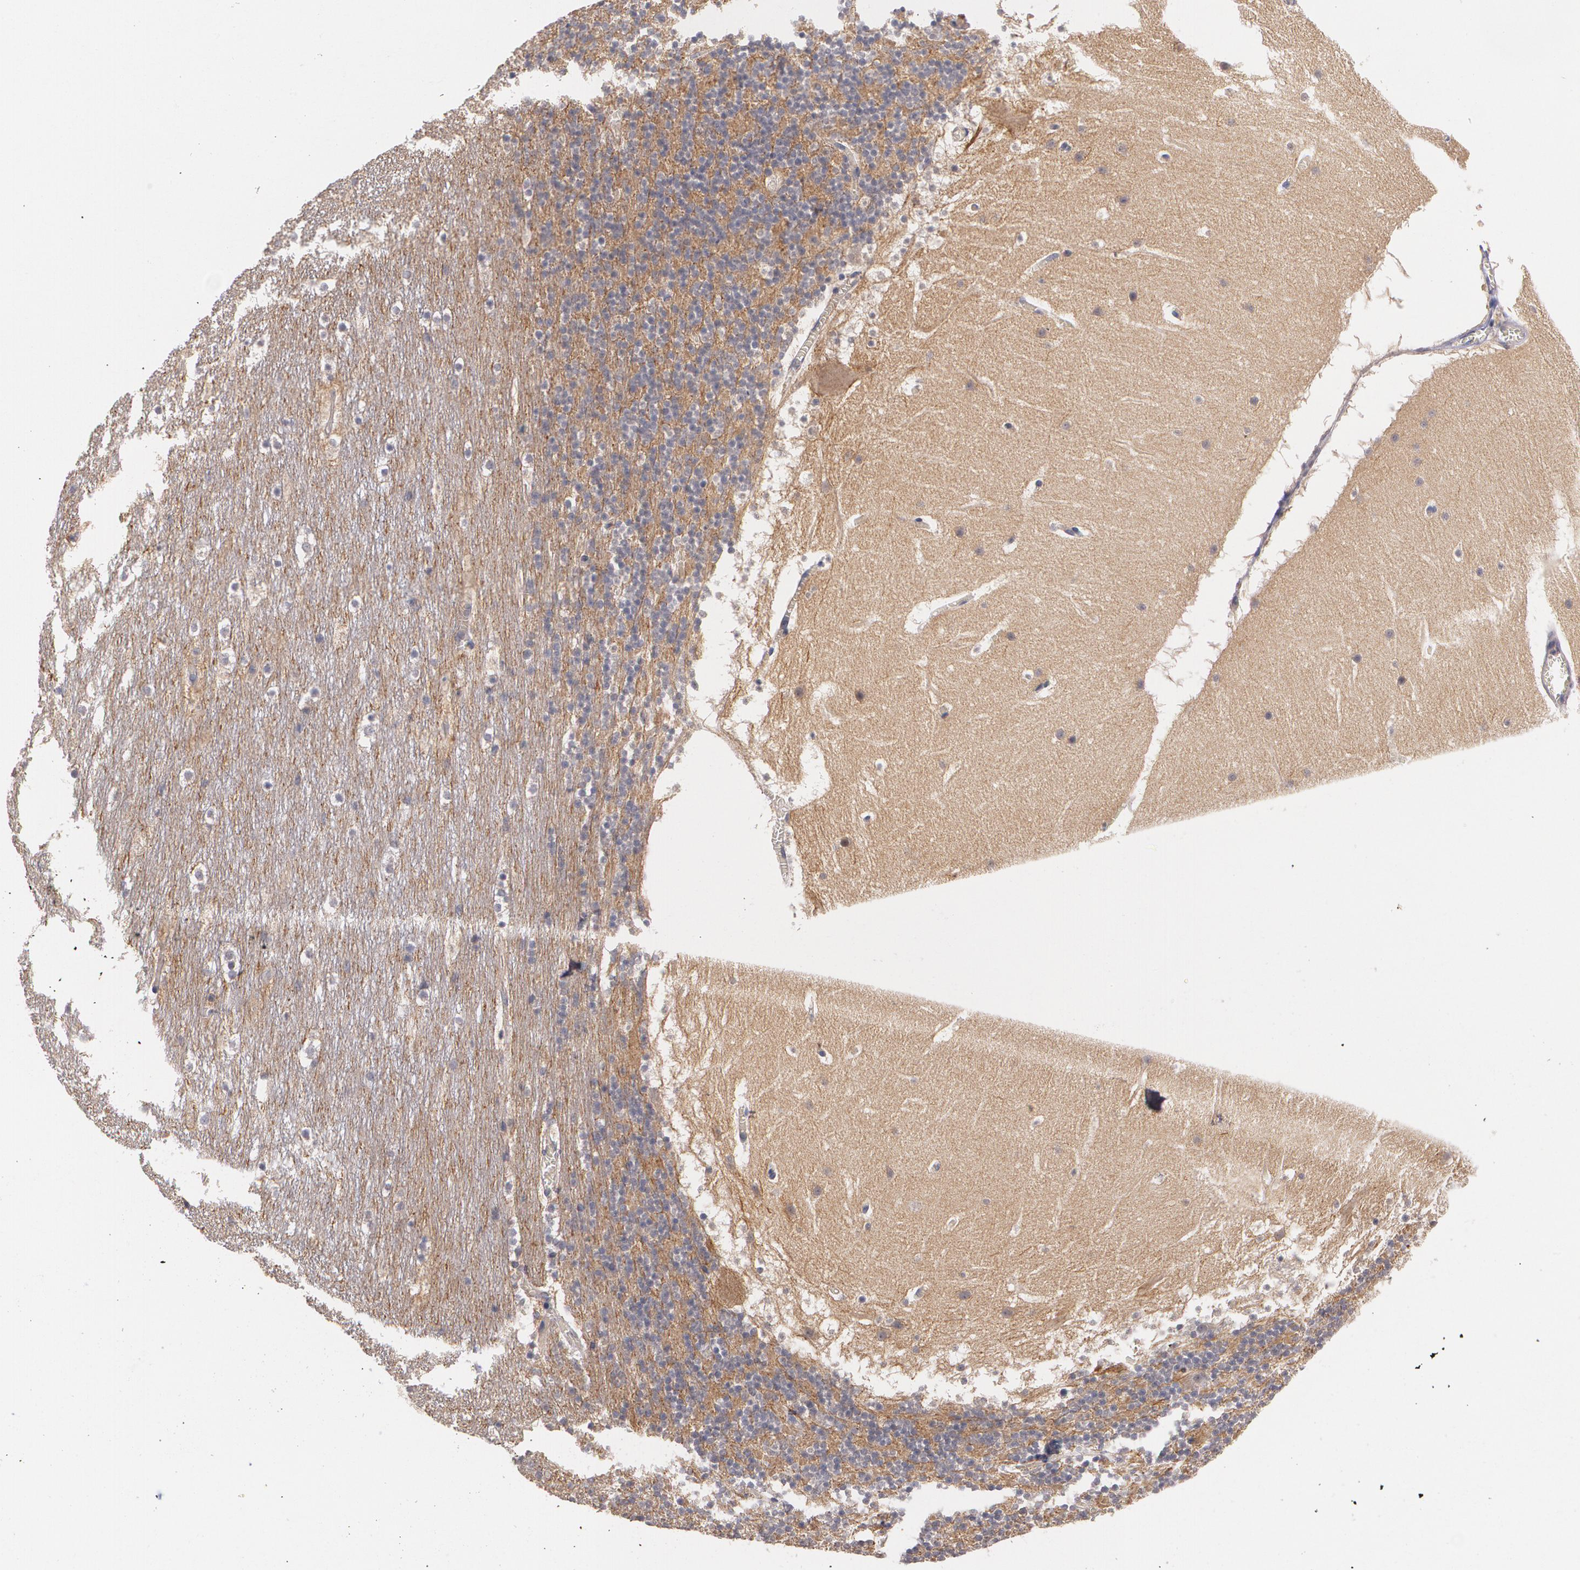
{"staining": {"intensity": "weak", "quantity": "25%-75%", "location": "cytoplasmic/membranous"}, "tissue": "cerebellum", "cell_type": "Cells in granular layer", "image_type": "normal", "snomed": [{"axis": "morphology", "description": "Normal tissue, NOS"}, {"axis": "topography", "description": "Cerebellum"}], "caption": "A brown stain shows weak cytoplasmic/membranous positivity of a protein in cells in granular layer of normal human cerebellum.", "gene": "IFNGR2", "patient": {"sex": "male", "age": 45}}